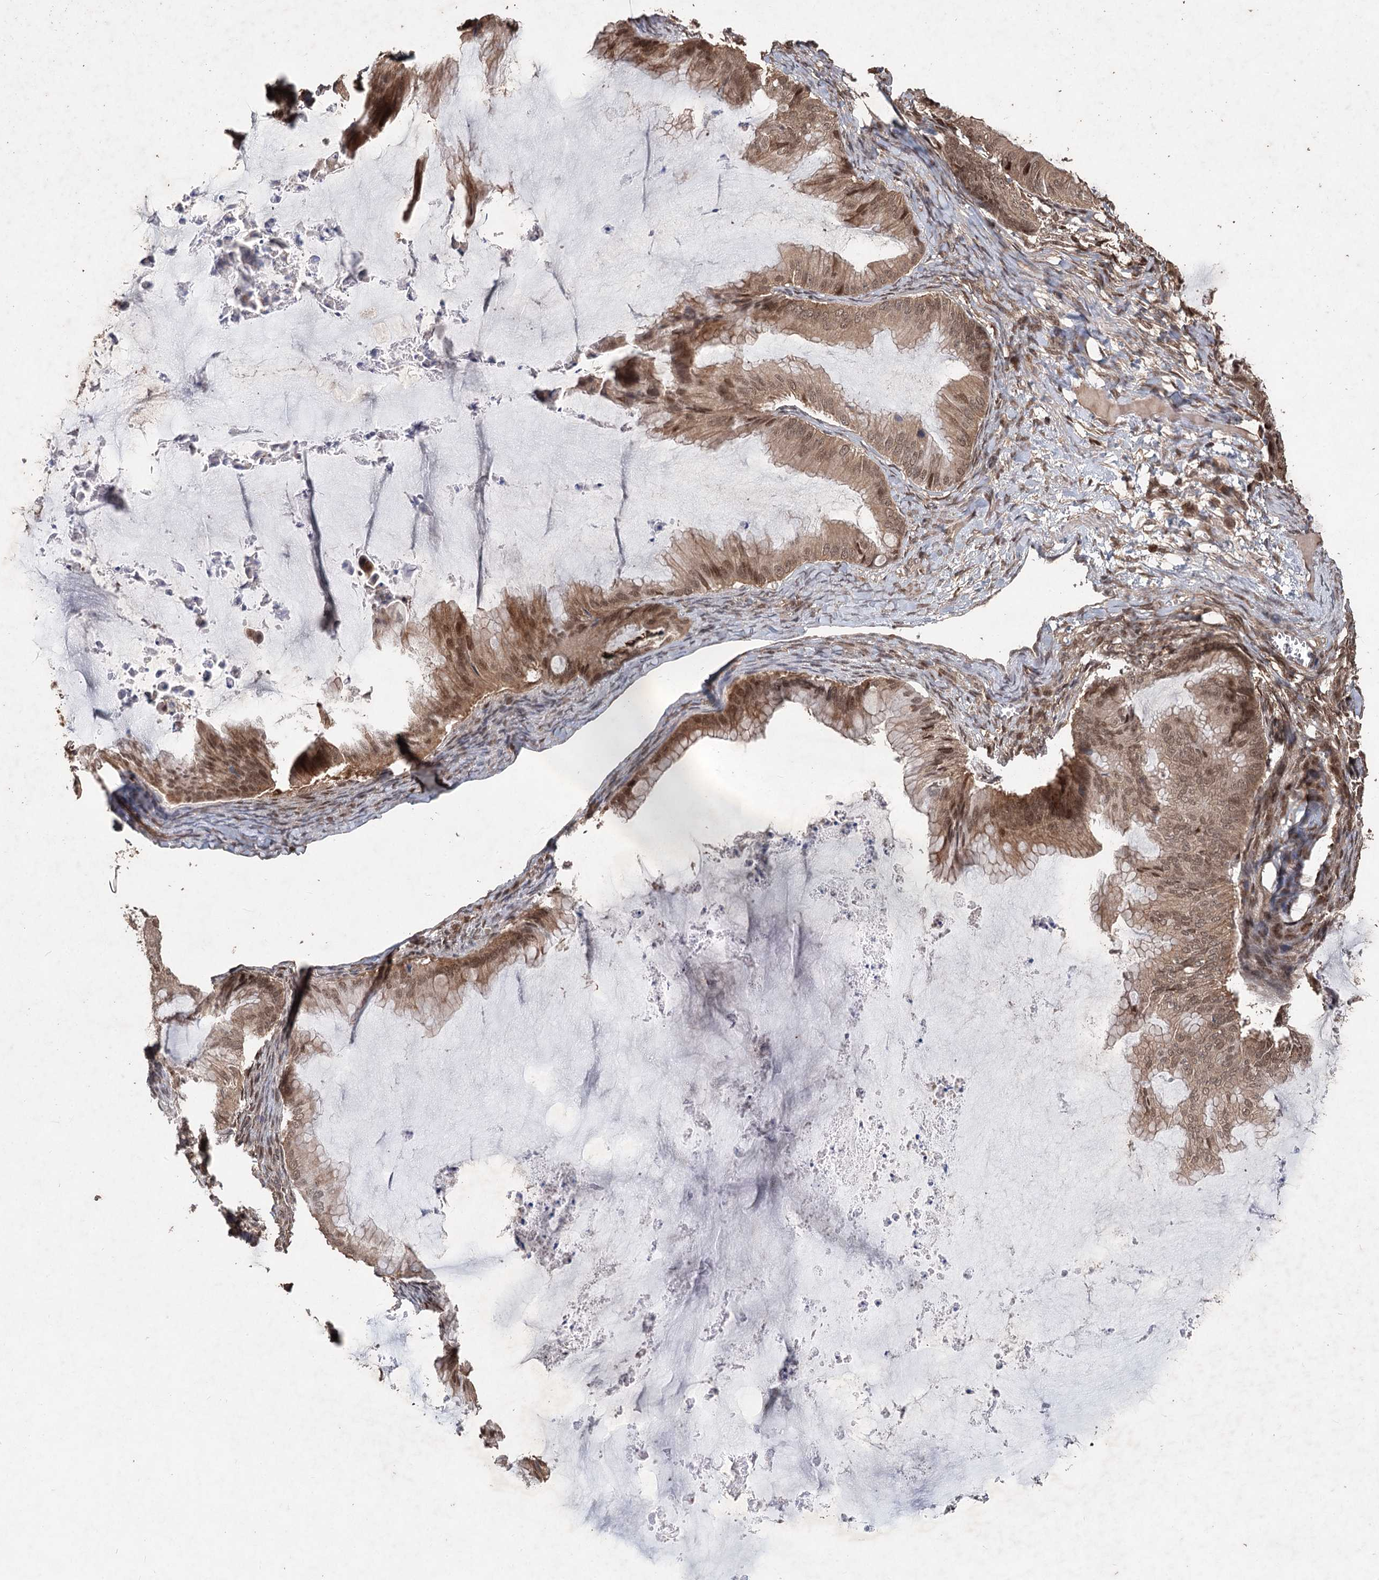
{"staining": {"intensity": "moderate", "quantity": ">75%", "location": "cytoplasmic/membranous,nuclear"}, "tissue": "ovarian cancer", "cell_type": "Tumor cells", "image_type": "cancer", "snomed": [{"axis": "morphology", "description": "Cystadenocarcinoma, mucinous, NOS"}, {"axis": "topography", "description": "Ovary"}], "caption": "About >75% of tumor cells in human mucinous cystadenocarcinoma (ovarian) reveal moderate cytoplasmic/membranous and nuclear protein expression as visualized by brown immunohistochemical staining.", "gene": "FBXO7", "patient": {"sex": "female", "age": 71}}